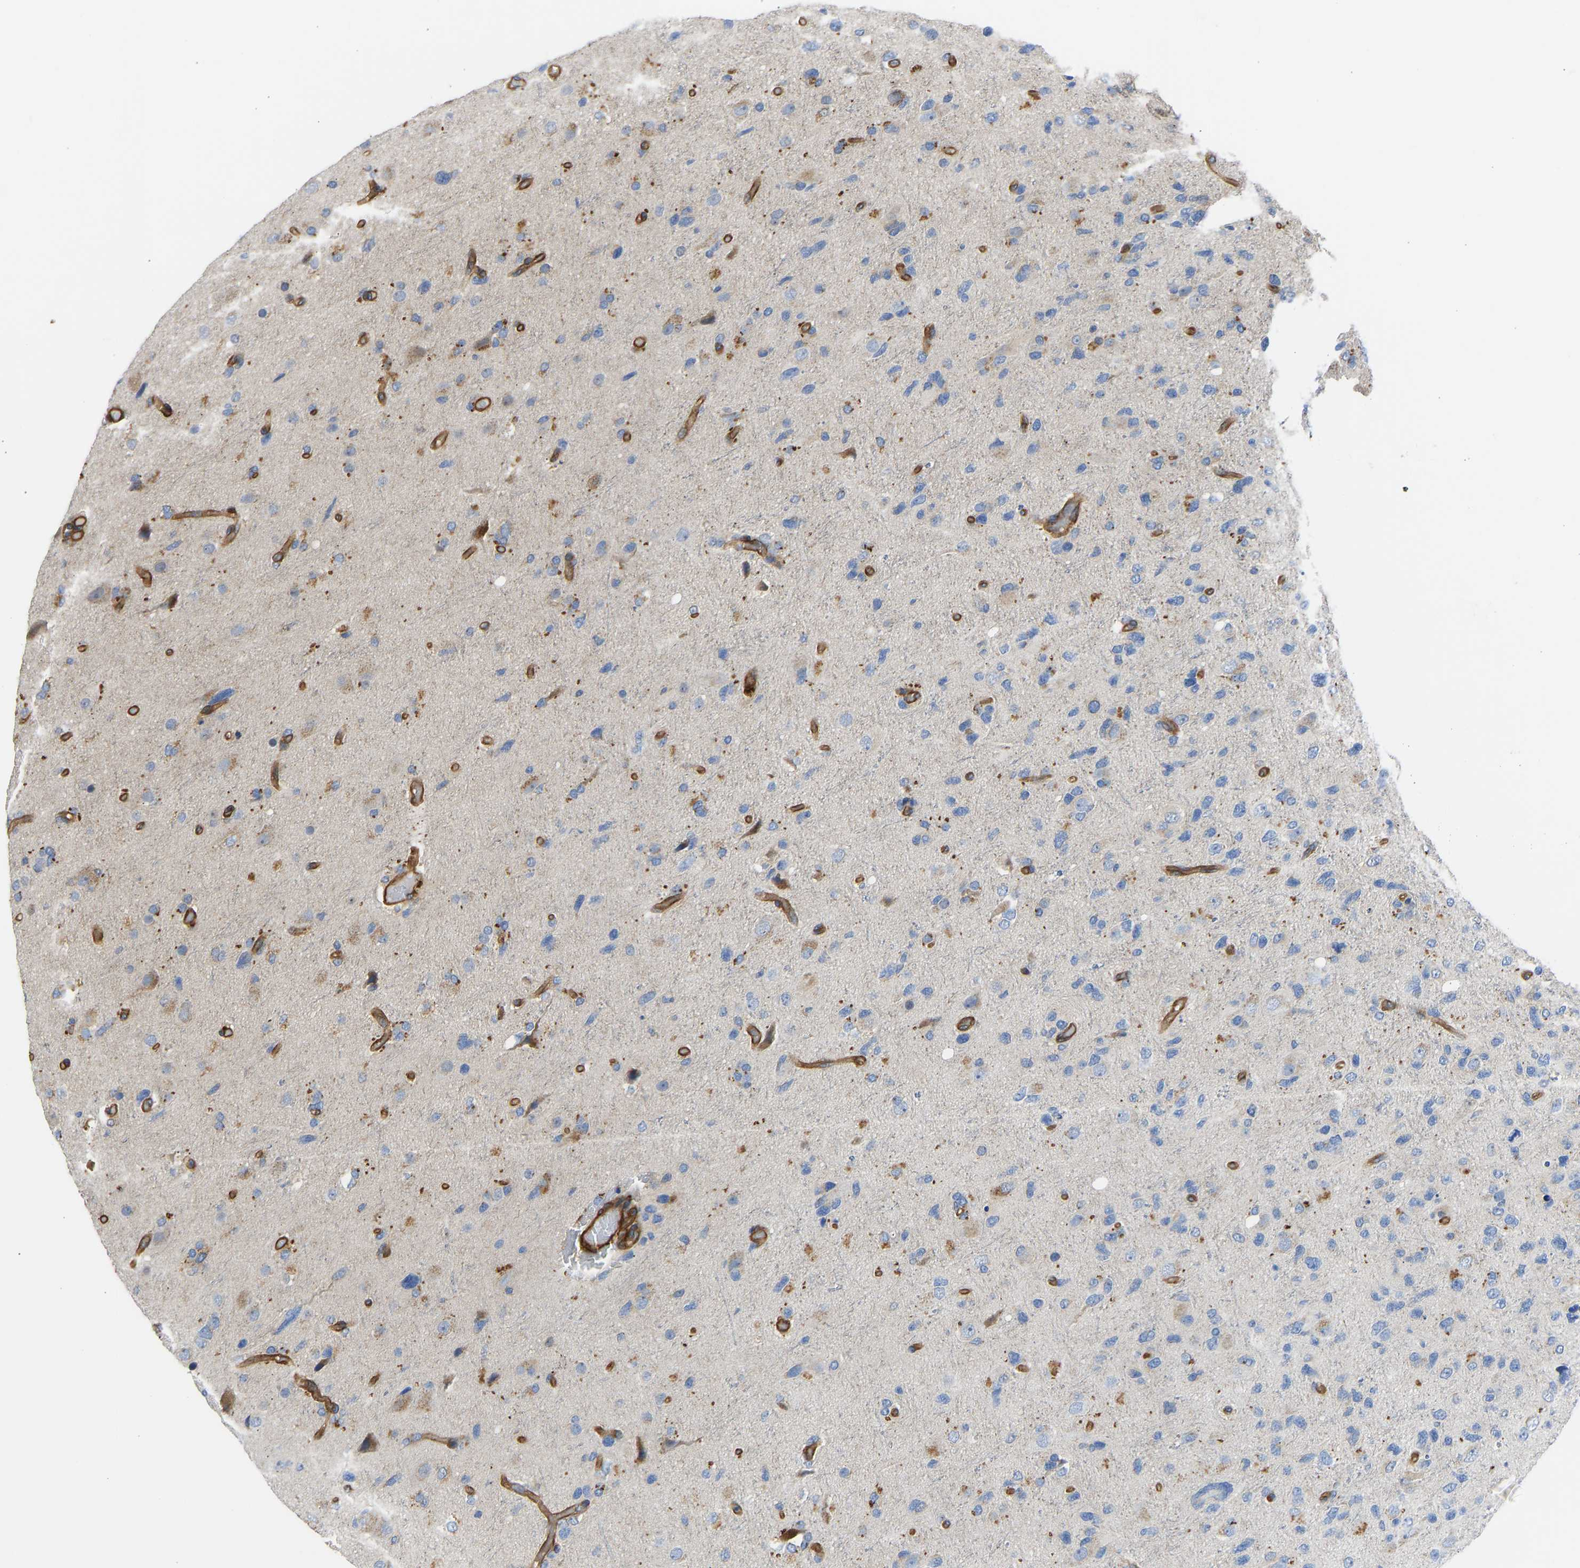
{"staining": {"intensity": "moderate", "quantity": "<25%", "location": "cytoplasmic/membranous"}, "tissue": "glioma", "cell_type": "Tumor cells", "image_type": "cancer", "snomed": [{"axis": "morphology", "description": "Glioma, malignant, High grade"}, {"axis": "topography", "description": "Brain"}], "caption": "The micrograph exhibits staining of high-grade glioma (malignant), revealing moderate cytoplasmic/membranous protein expression (brown color) within tumor cells.", "gene": "MYO1C", "patient": {"sex": "female", "age": 58}}